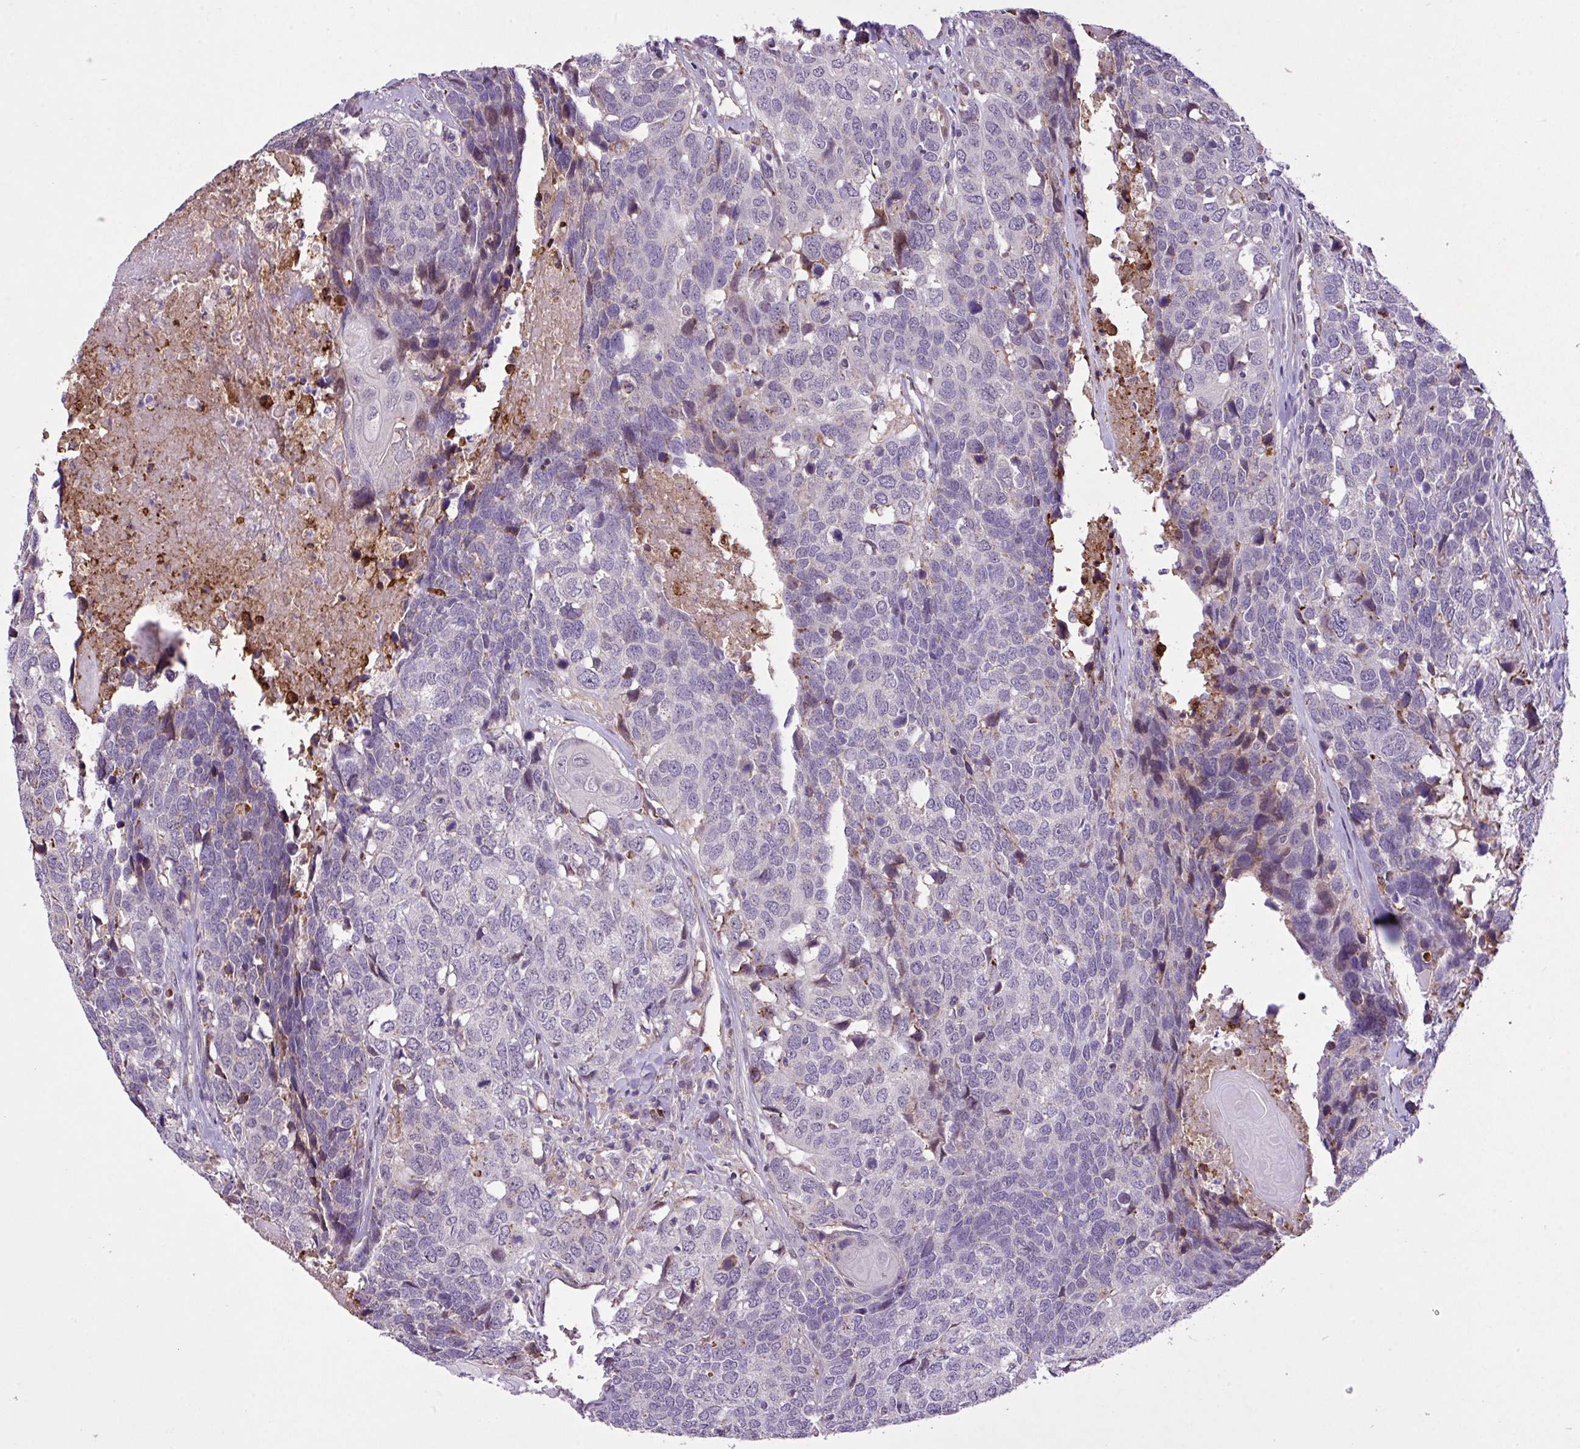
{"staining": {"intensity": "negative", "quantity": "none", "location": "none"}, "tissue": "head and neck cancer", "cell_type": "Tumor cells", "image_type": "cancer", "snomed": [{"axis": "morphology", "description": "Squamous cell carcinoma, NOS"}, {"axis": "topography", "description": "Head-Neck"}], "caption": "DAB (3,3'-diaminobenzidine) immunohistochemical staining of human head and neck cancer demonstrates no significant staining in tumor cells.", "gene": "RPP25L", "patient": {"sex": "male", "age": 66}}